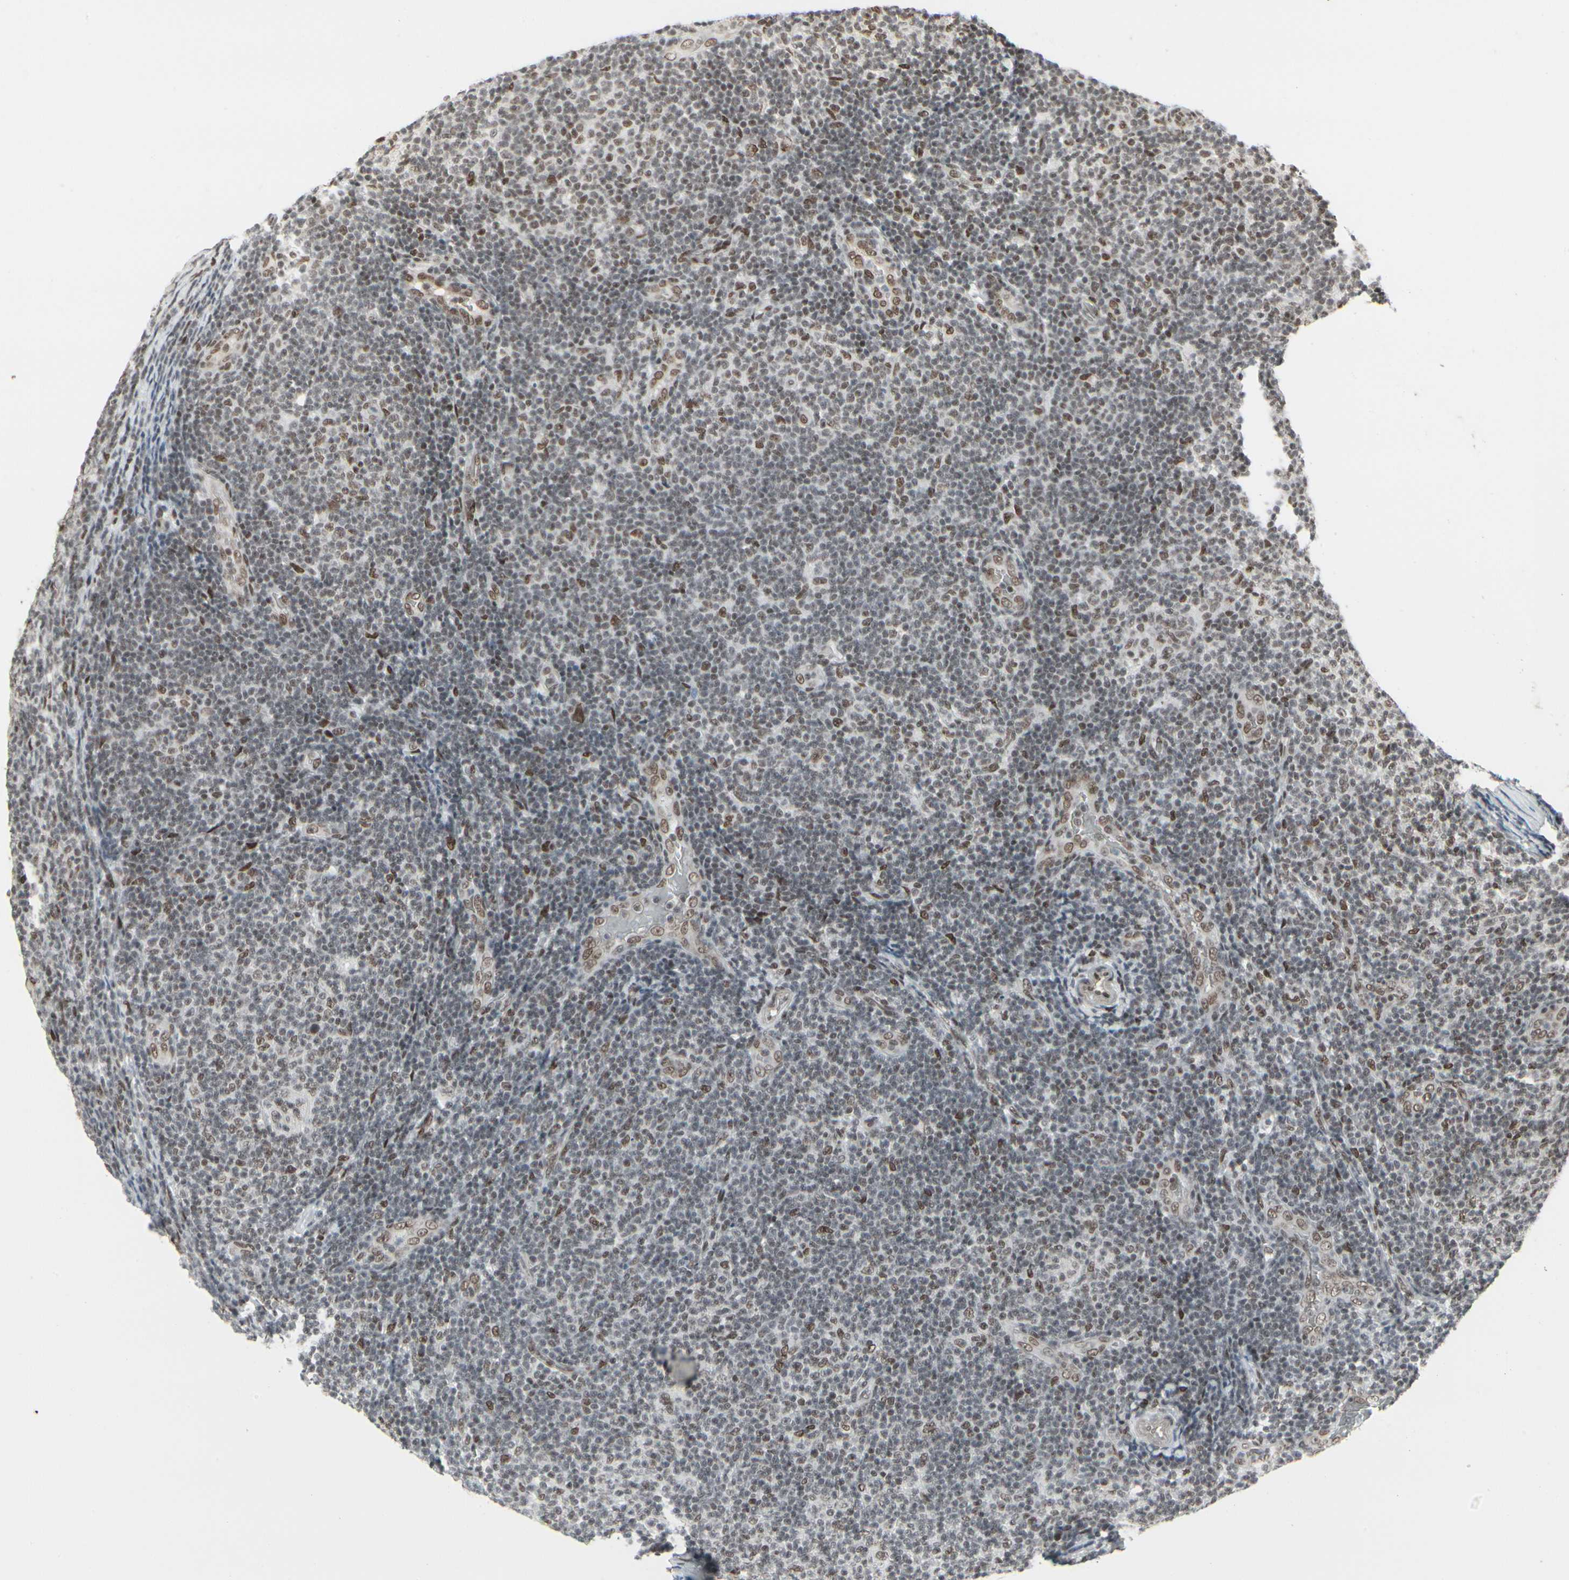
{"staining": {"intensity": "weak", "quantity": ">75%", "location": "nuclear"}, "tissue": "lymphoma", "cell_type": "Tumor cells", "image_type": "cancer", "snomed": [{"axis": "morphology", "description": "Malignant lymphoma, non-Hodgkin's type, Low grade"}, {"axis": "topography", "description": "Lymph node"}], "caption": "The photomicrograph reveals a brown stain indicating the presence of a protein in the nuclear of tumor cells in lymphoma.", "gene": "HMG20A", "patient": {"sex": "male", "age": 83}}